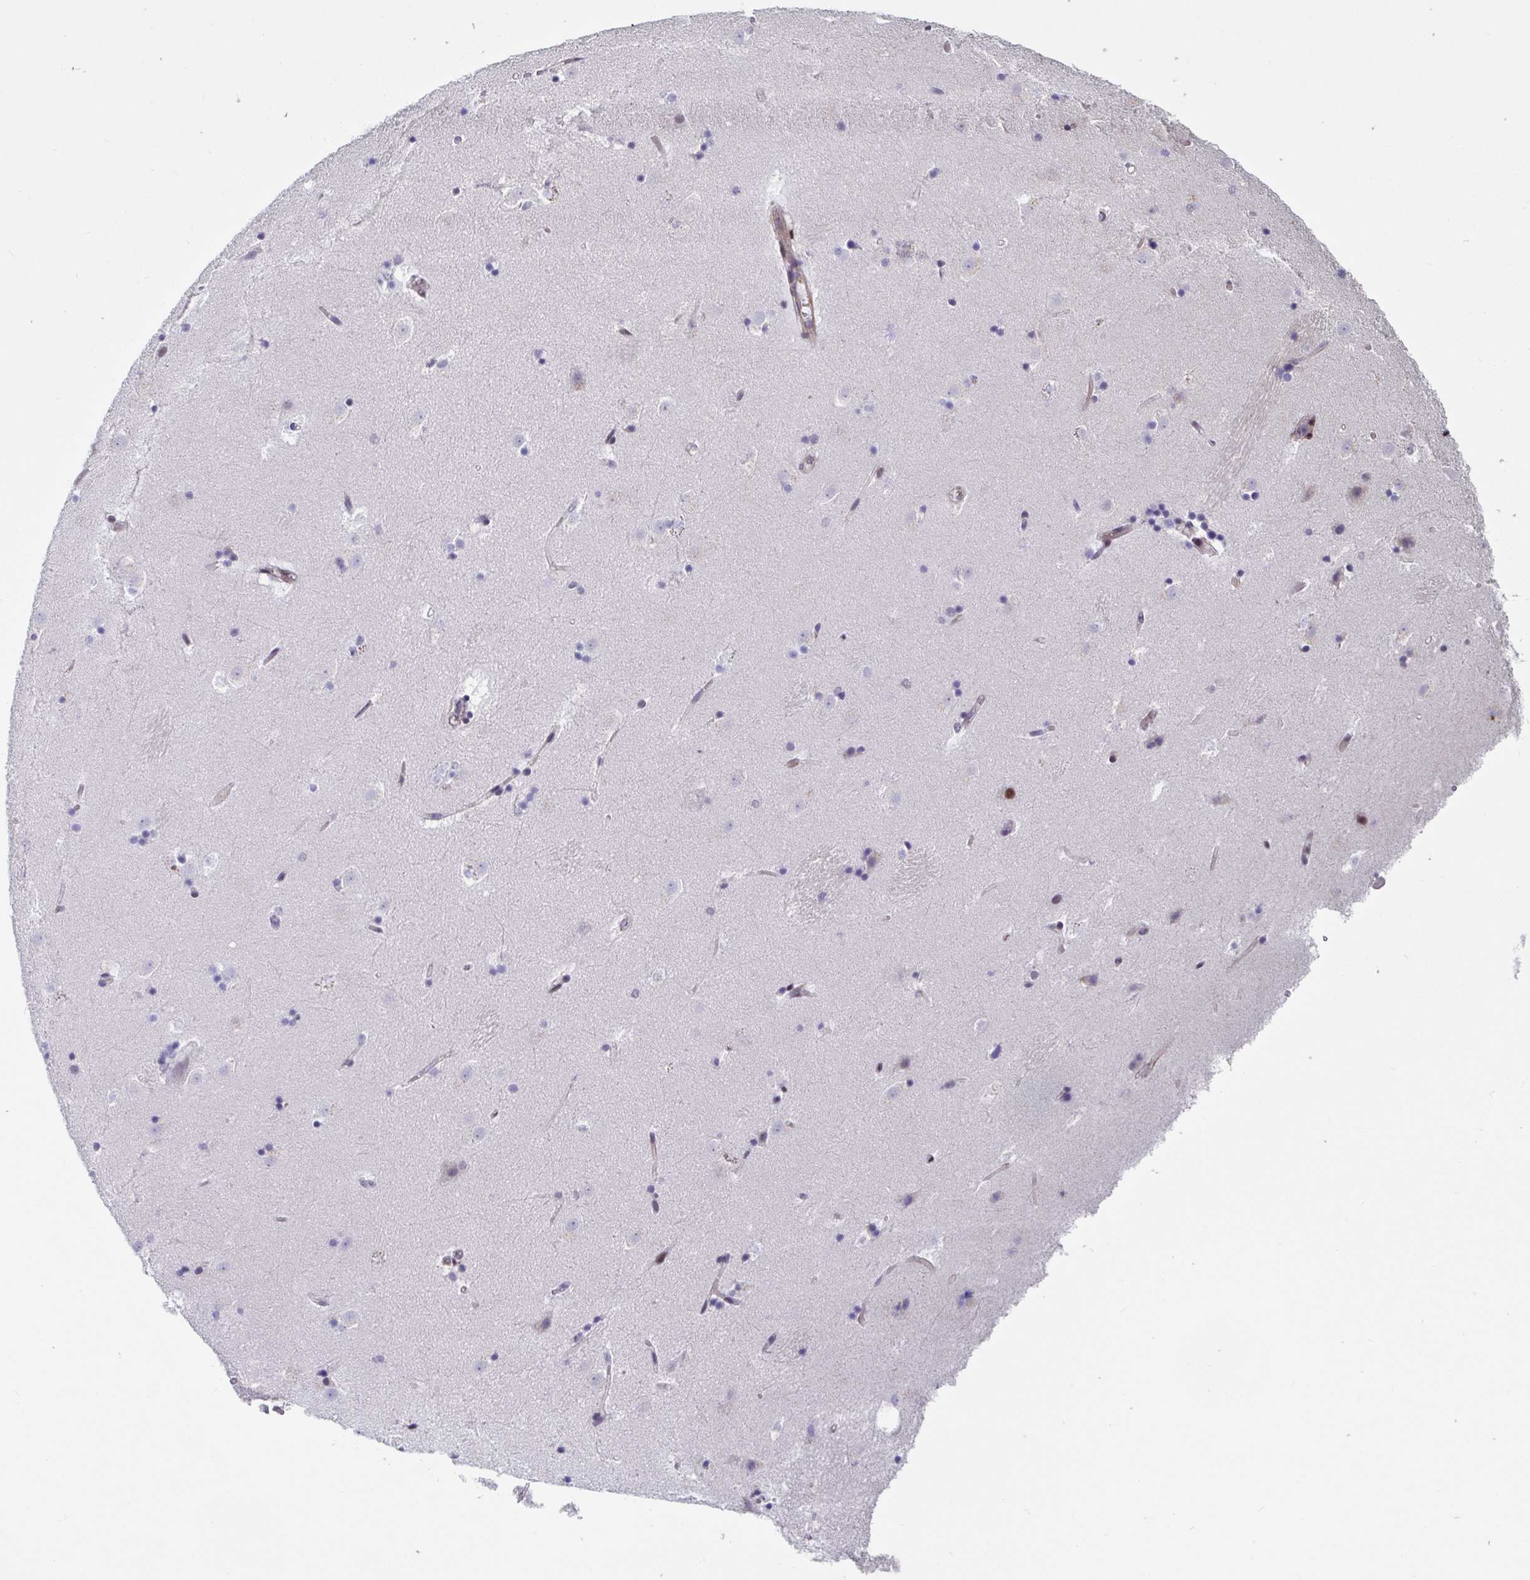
{"staining": {"intensity": "negative", "quantity": "none", "location": "none"}, "tissue": "caudate", "cell_type": "Glial cells", "image_type": "normal", "snomed": [{"axis": "morphology", "description": "Normal tissue, NOS"}, {"axis": "topography", "description": "Lateral ventricle wall"}], "caption": "The micrograph reveals no significant staining in glial cells of caudate.", "gene": "WDR72", "patient": {"sex": "male", "age": 37}}